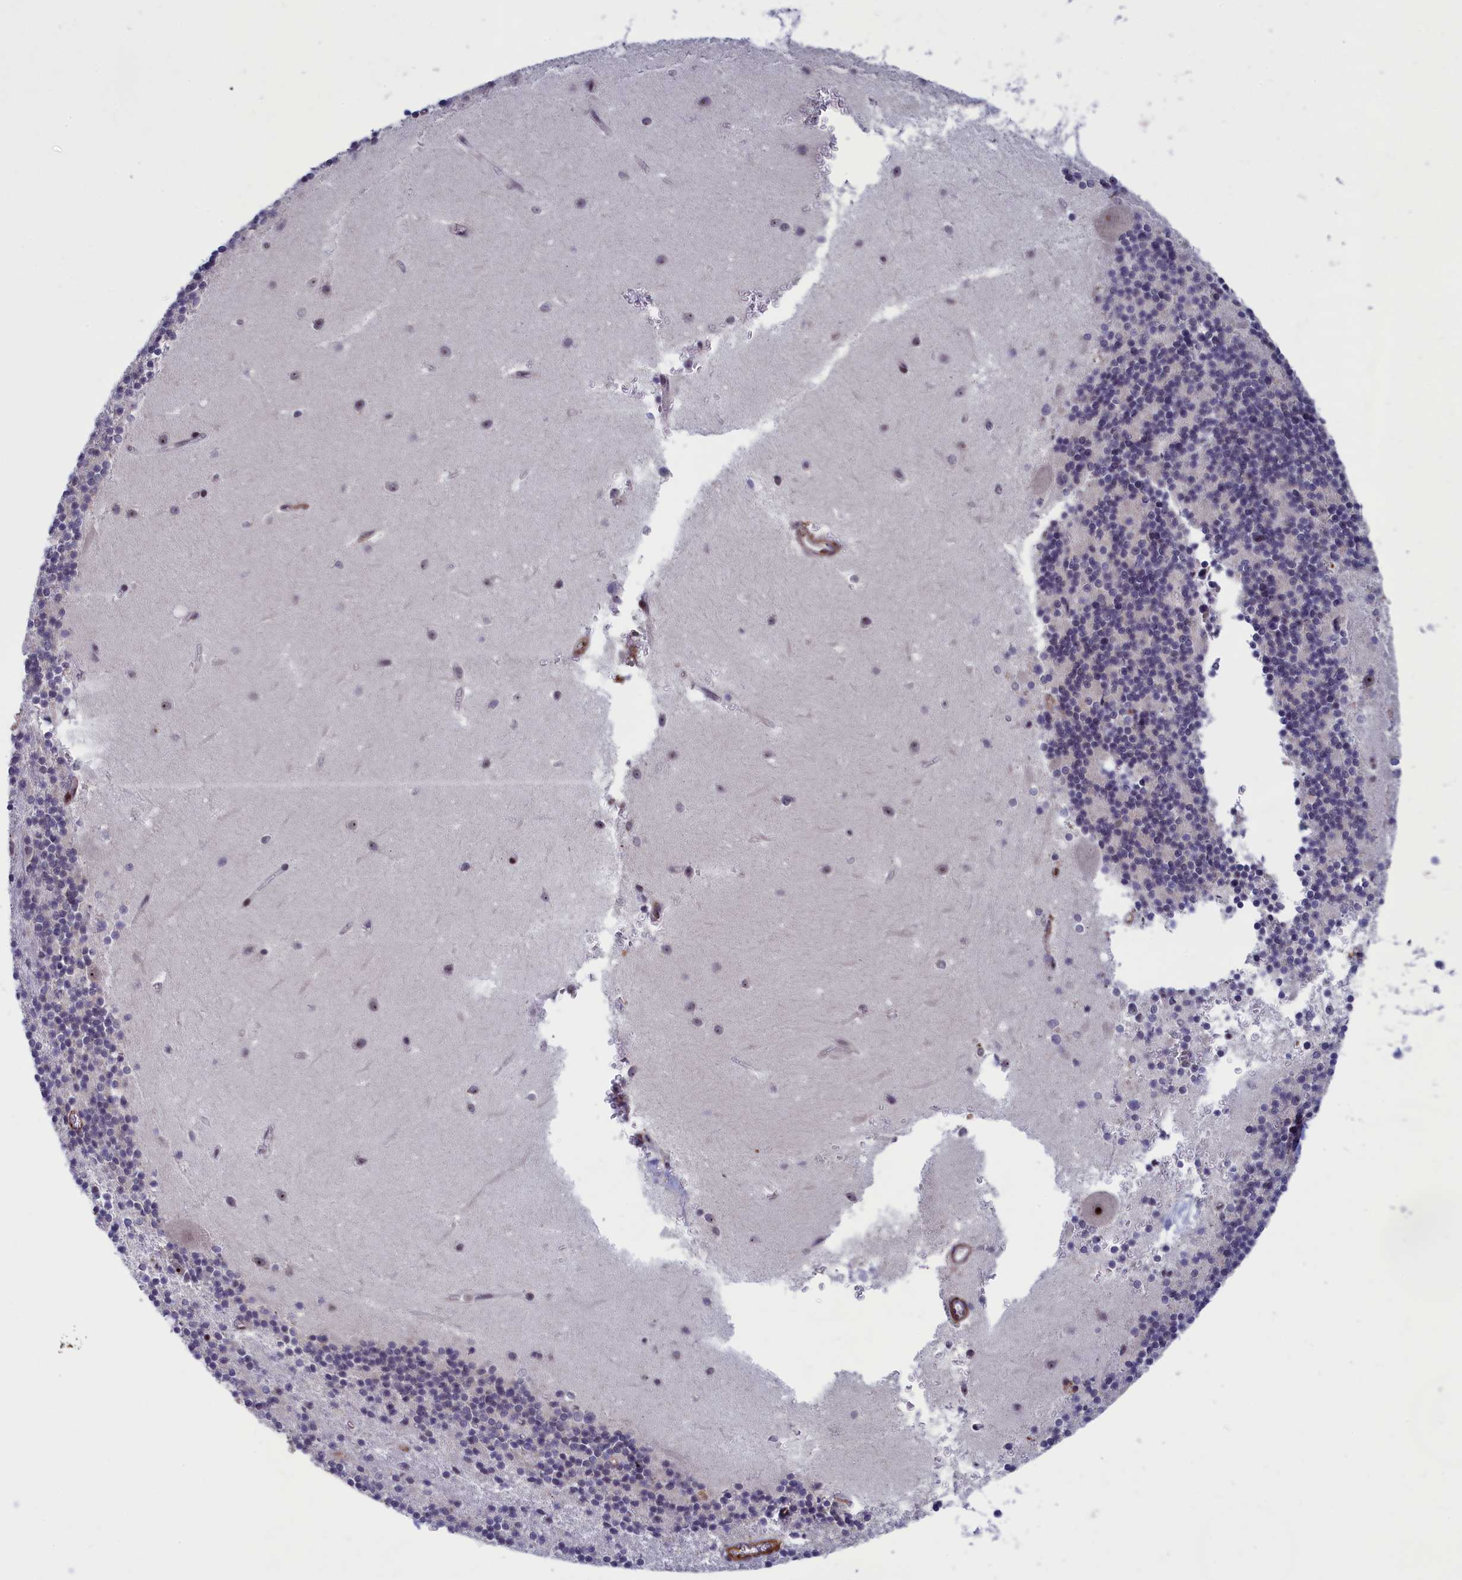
{"staining": {"intensity": "negative", "quantity": "none", "location": "none"}, "tissue": "cerebellum", "cell_type": "Cells in granular layer", "image_type": "normal", "snomed": [{"axis": "morphology", "description": "Normal tissue, NOS"}, {"axis": "topography", "description": "Cerebellum"}], "caption": "The immunohistochemistry (IHC) histopathology image has no significant staining in cells in granular layer of cerebellum. (IHC, brightfield microscopy, high magnification).", "gene": "PPAN", "patient": {"sex": "male", "age": 54}}